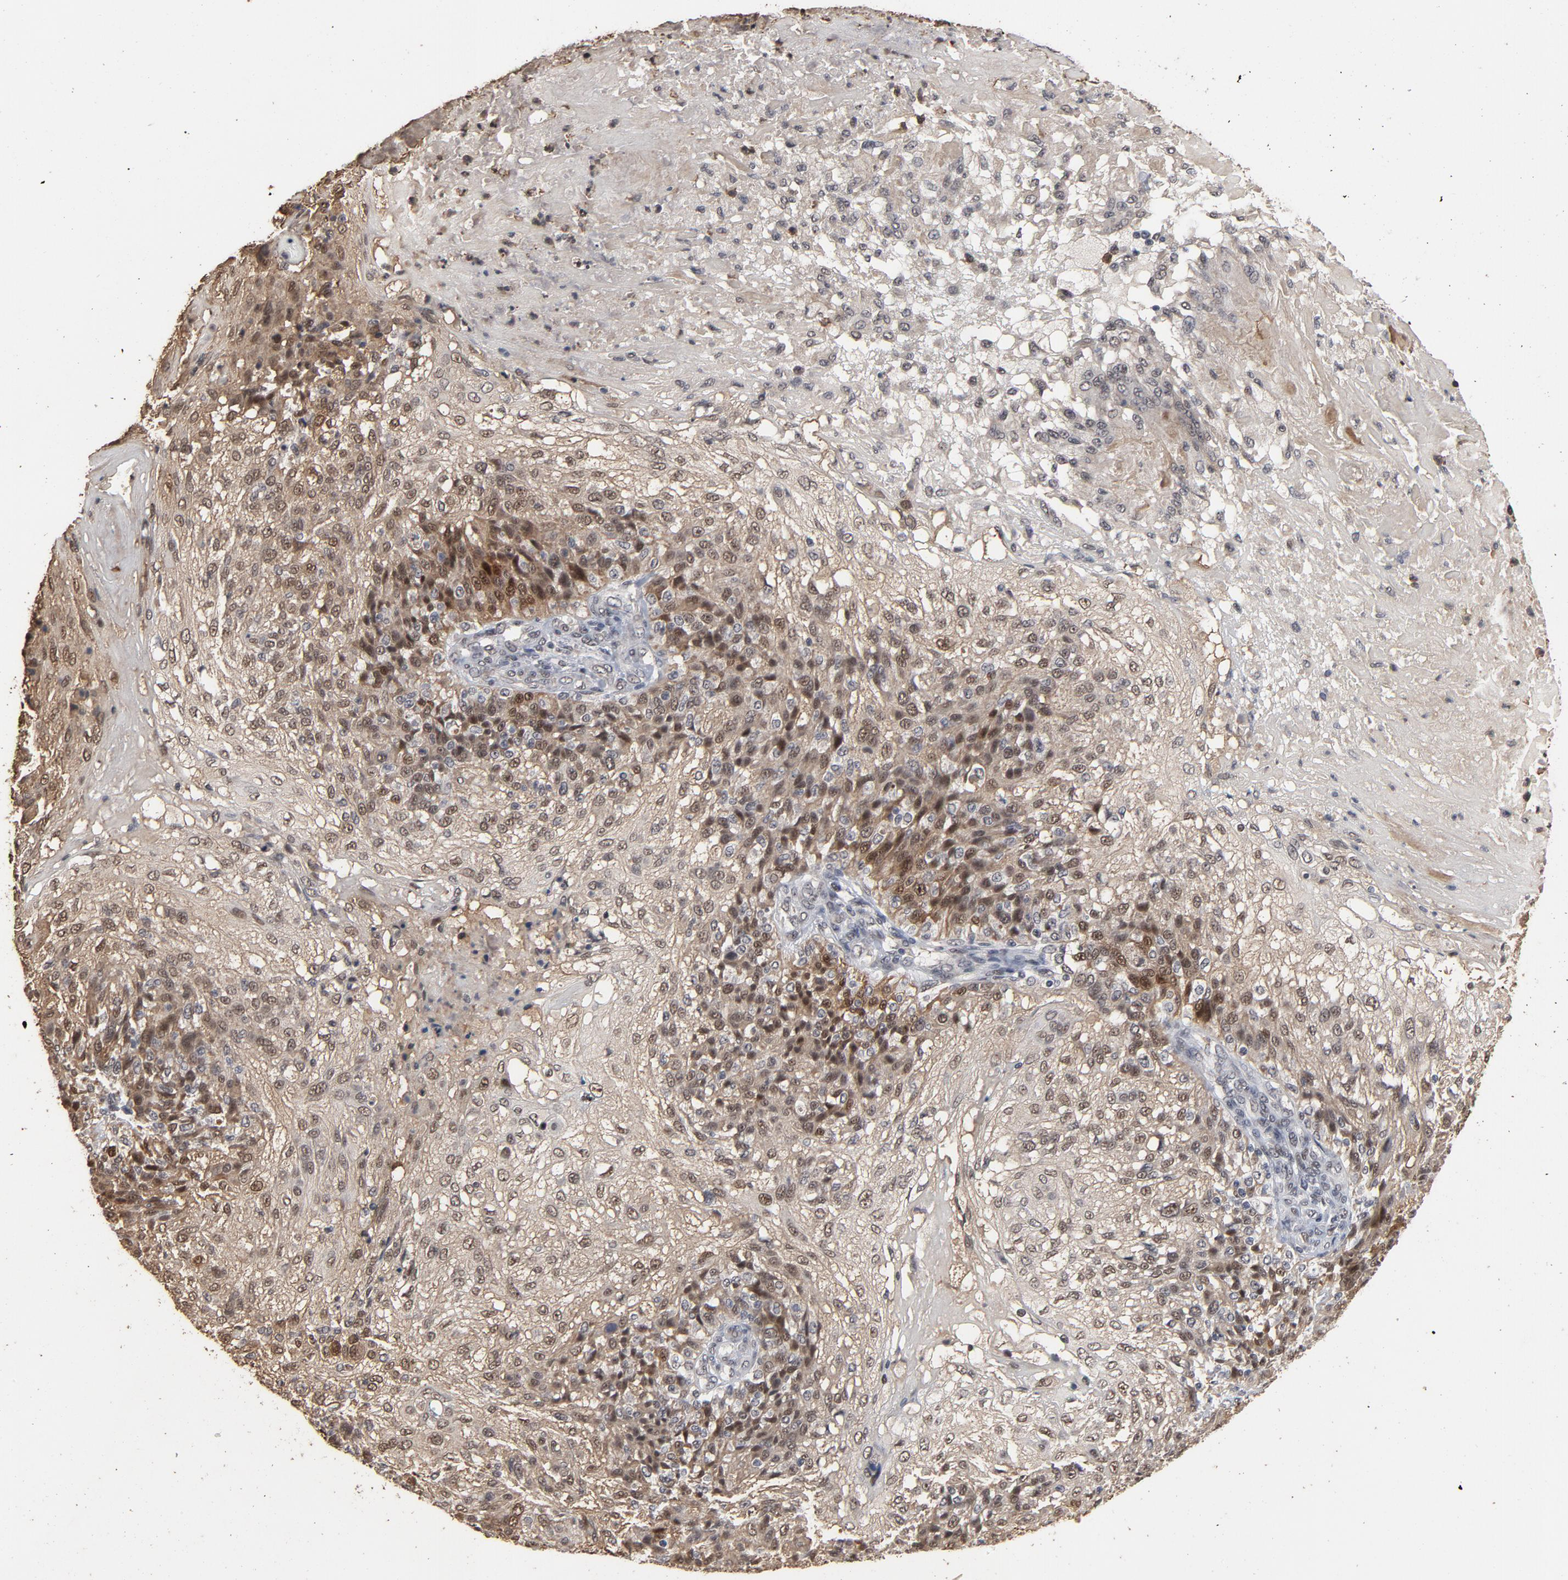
{"staining": {"intensity": "weak", "quantity": "25%-75%", "location": "cytoplasmic/membranous,nuclear"}, "tissue": "skin cancer", "cell_type": "Tumor cells", "image_type": "cancer", "snomed": [{"axis": "morphology", "description": "Normal tissue, NOS"}, {"axis": "morphology", "description": "Squamous cell carcinoma, NOS"}, {"axis": "topography", "description": "Skin"}], "caption": "Human skin squamous cell carcinoma stained for a protein (brown) displays weak cytoplasmic/membranous and nuclear positive expression in approximately 25%-75% of tumor cells.", "gene": "RTL5", "patient": {"sex": "female", "age": 83}}